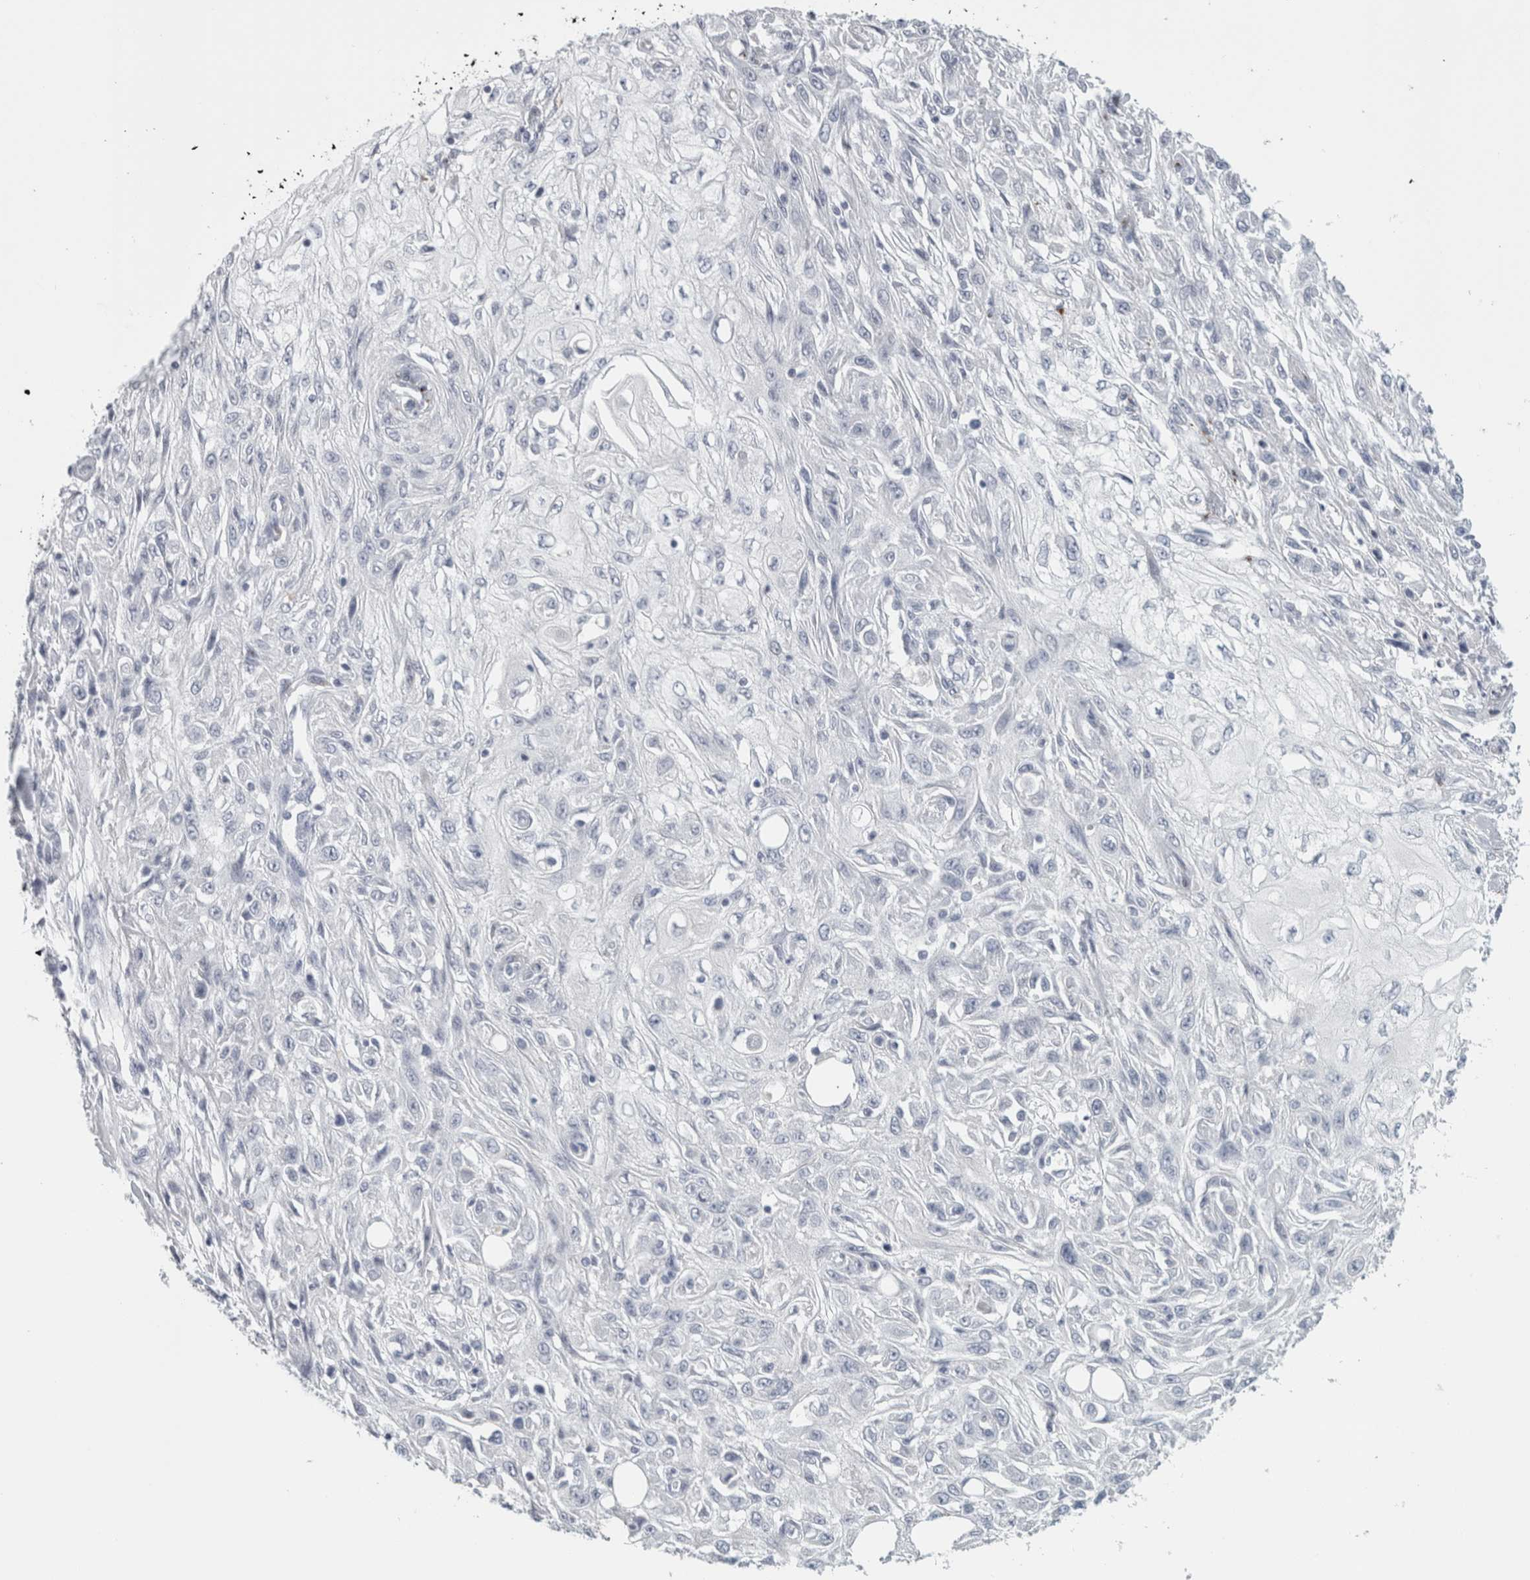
{"staining": {"intensity": "negative", "quantity": "none", "location": "none"}, "tissue": "skin cancer", "cell_type": "Tumor cells", "image_type": "cancer", "snomed": [{"axis": "morphology", "description": "Squamous cell carcinoma, NOS"}, {"axis": "morphology", "description": "Squamous cell carcinoma, metastatic, NOS"}, {"axis": "topography", "description": "Skin"}, {"axis": "topography", "description": "Lymph node"}], "caption": "Micrograph shows no protein expression in tumor cells of skin cancer (metastatic squamous cell carcinoma) tissue.", "gene": "CPE", "patient": {"sex": "male", "age": 75}}